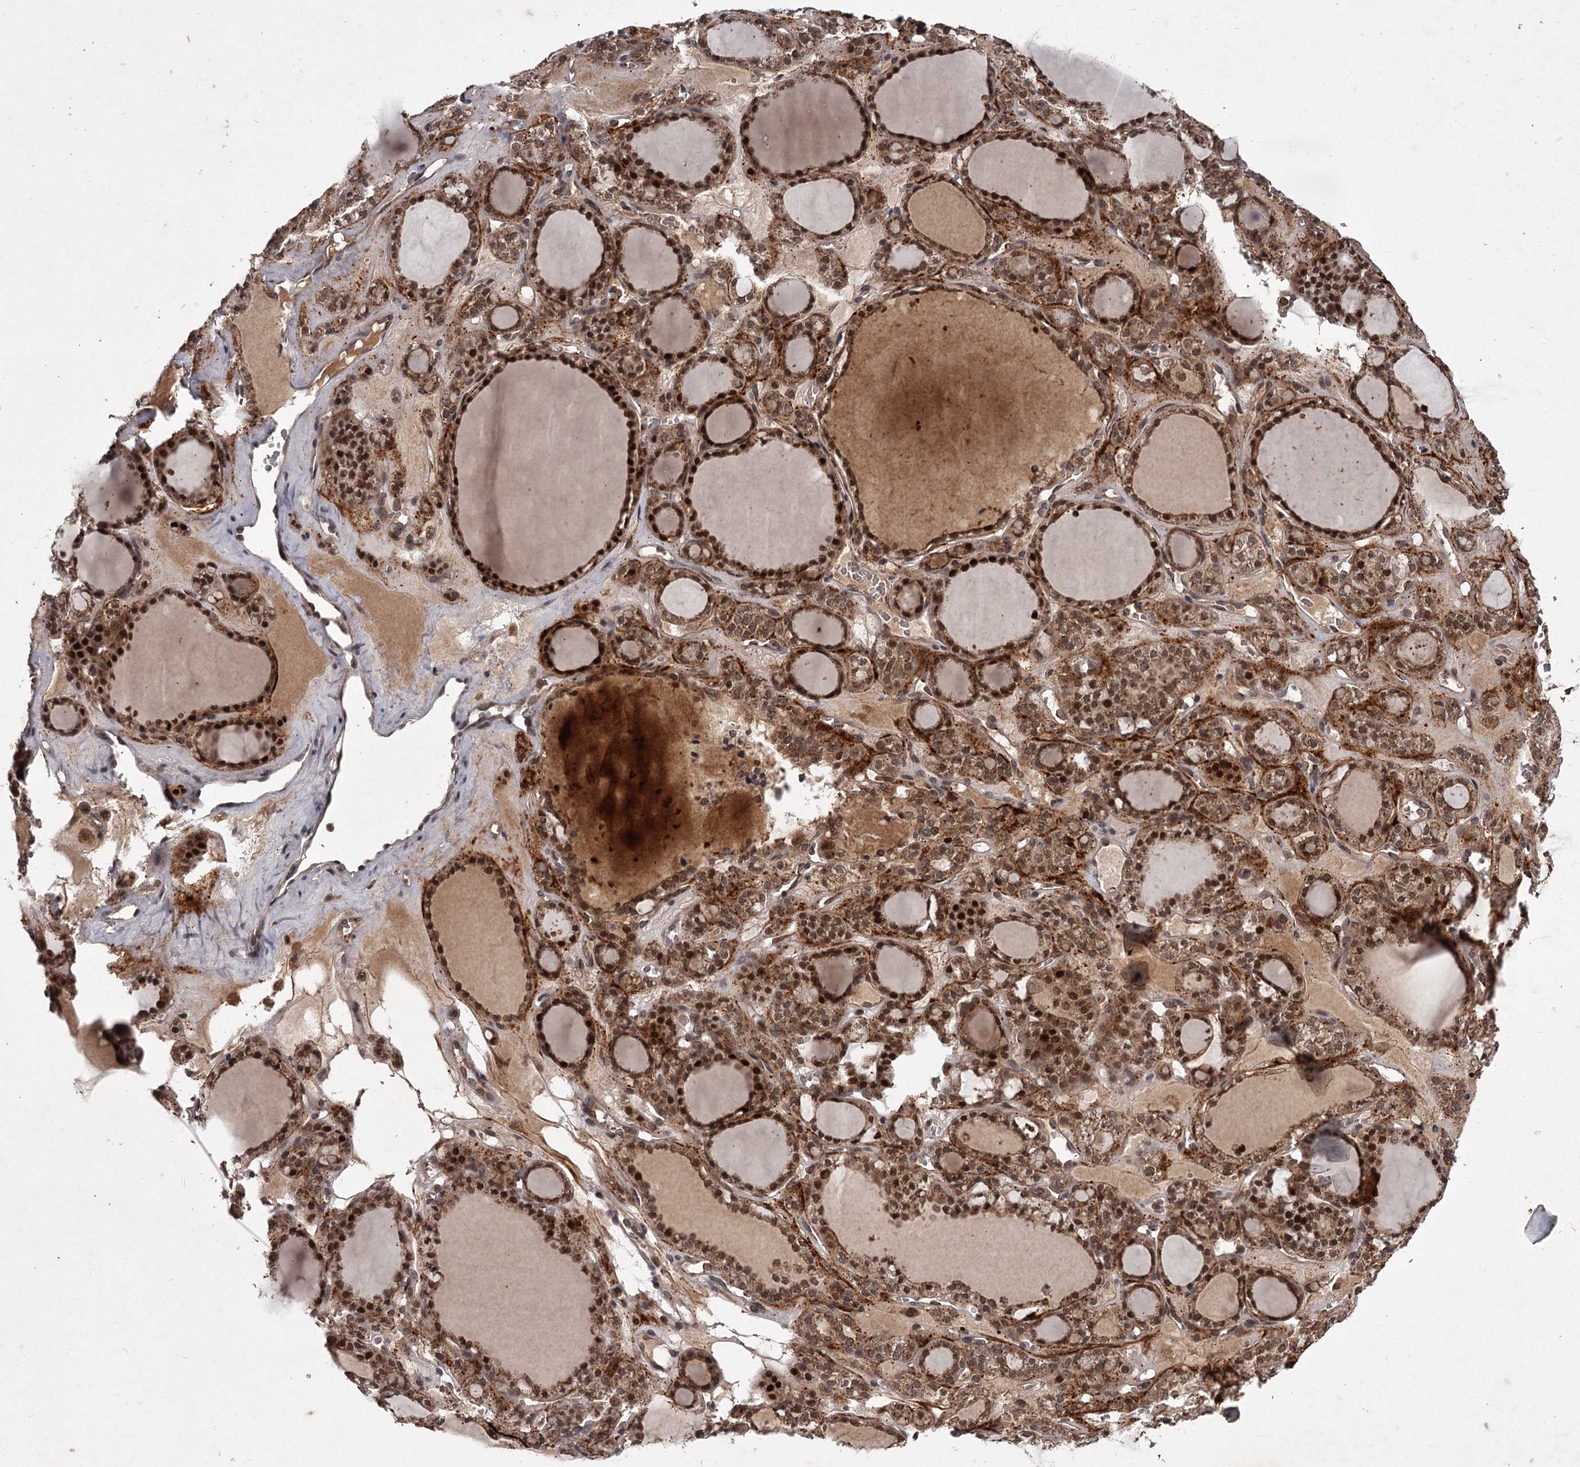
{"staining": {"intensity": "strong", "quantity": ">75%", "location": "cytoplasmic/membranous"}, "tissue": "thyroid gland", "cell_type": "Glandular cells", "image_type": "normal", "snomed": [{"axis": "morphology", "description": "Normal tissue, NOS"}, {"axis": "topography", "description": "Thyroid gland"}], "caption": "Protein analysis of normal thyroid gland demonstrates strong cytoplasmic/membranous expression in approximately >75% of glandular cells.", "gene": "TBC1D23", "patient": {"sex": "female", "age": 28}}